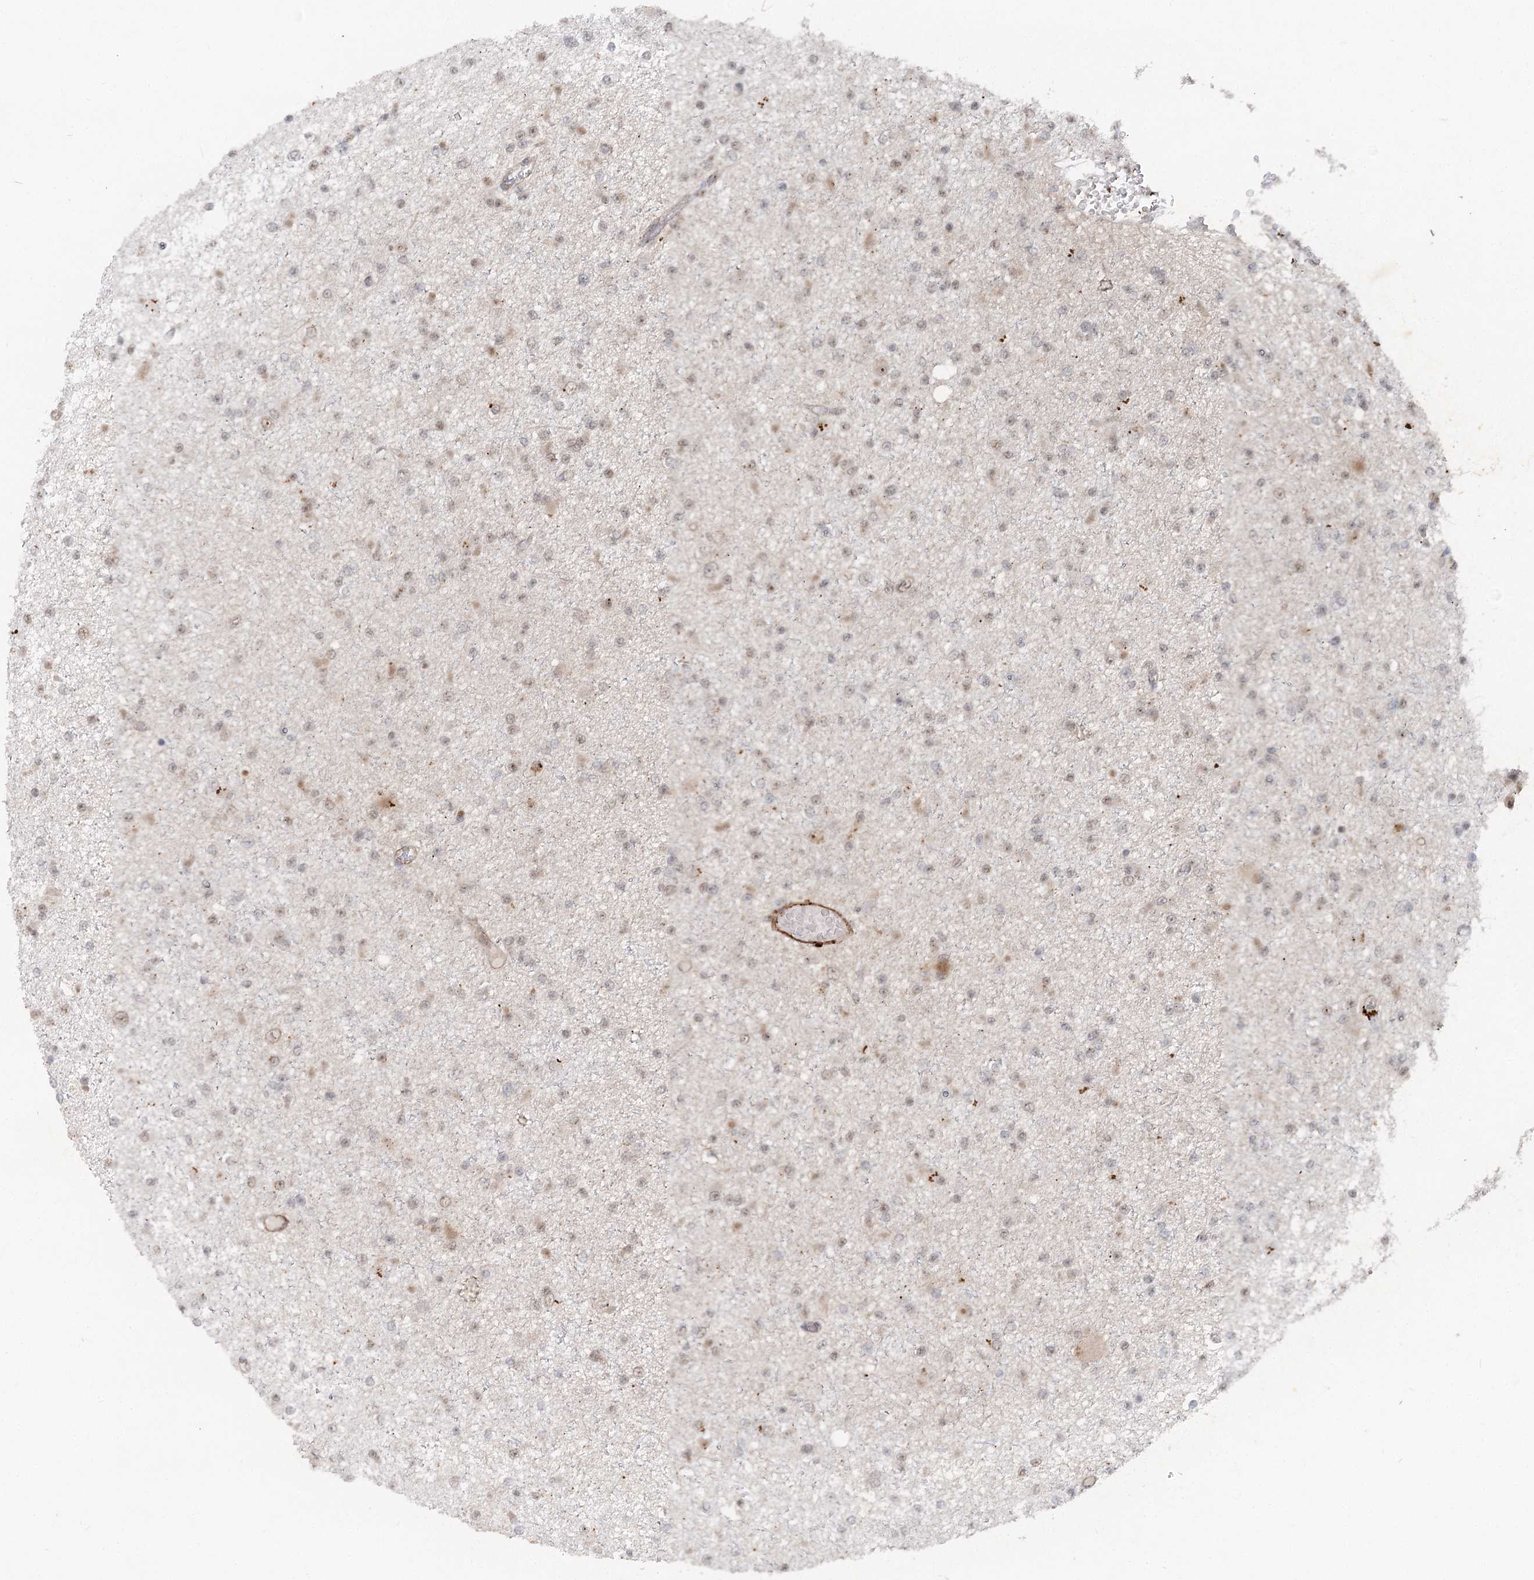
{"staining": {"intensity": "weak", "quantity": "<25%", "location": "nuclear"}, "tissue": "glioma", "cell_type": "Tumor cells", "image_type": "cancer", "snomed": [{"axis": "morphology", "description": "Glioma, malignant, Low grade"}, {"axis": "topography", "description": "Brain"}], "caption": "The photomicrograph exhibits no staining of tumor cells in malignant glioma (low-grade).", "gene": "GNL3L", "patient": {"sex": "female", "age": 22}}